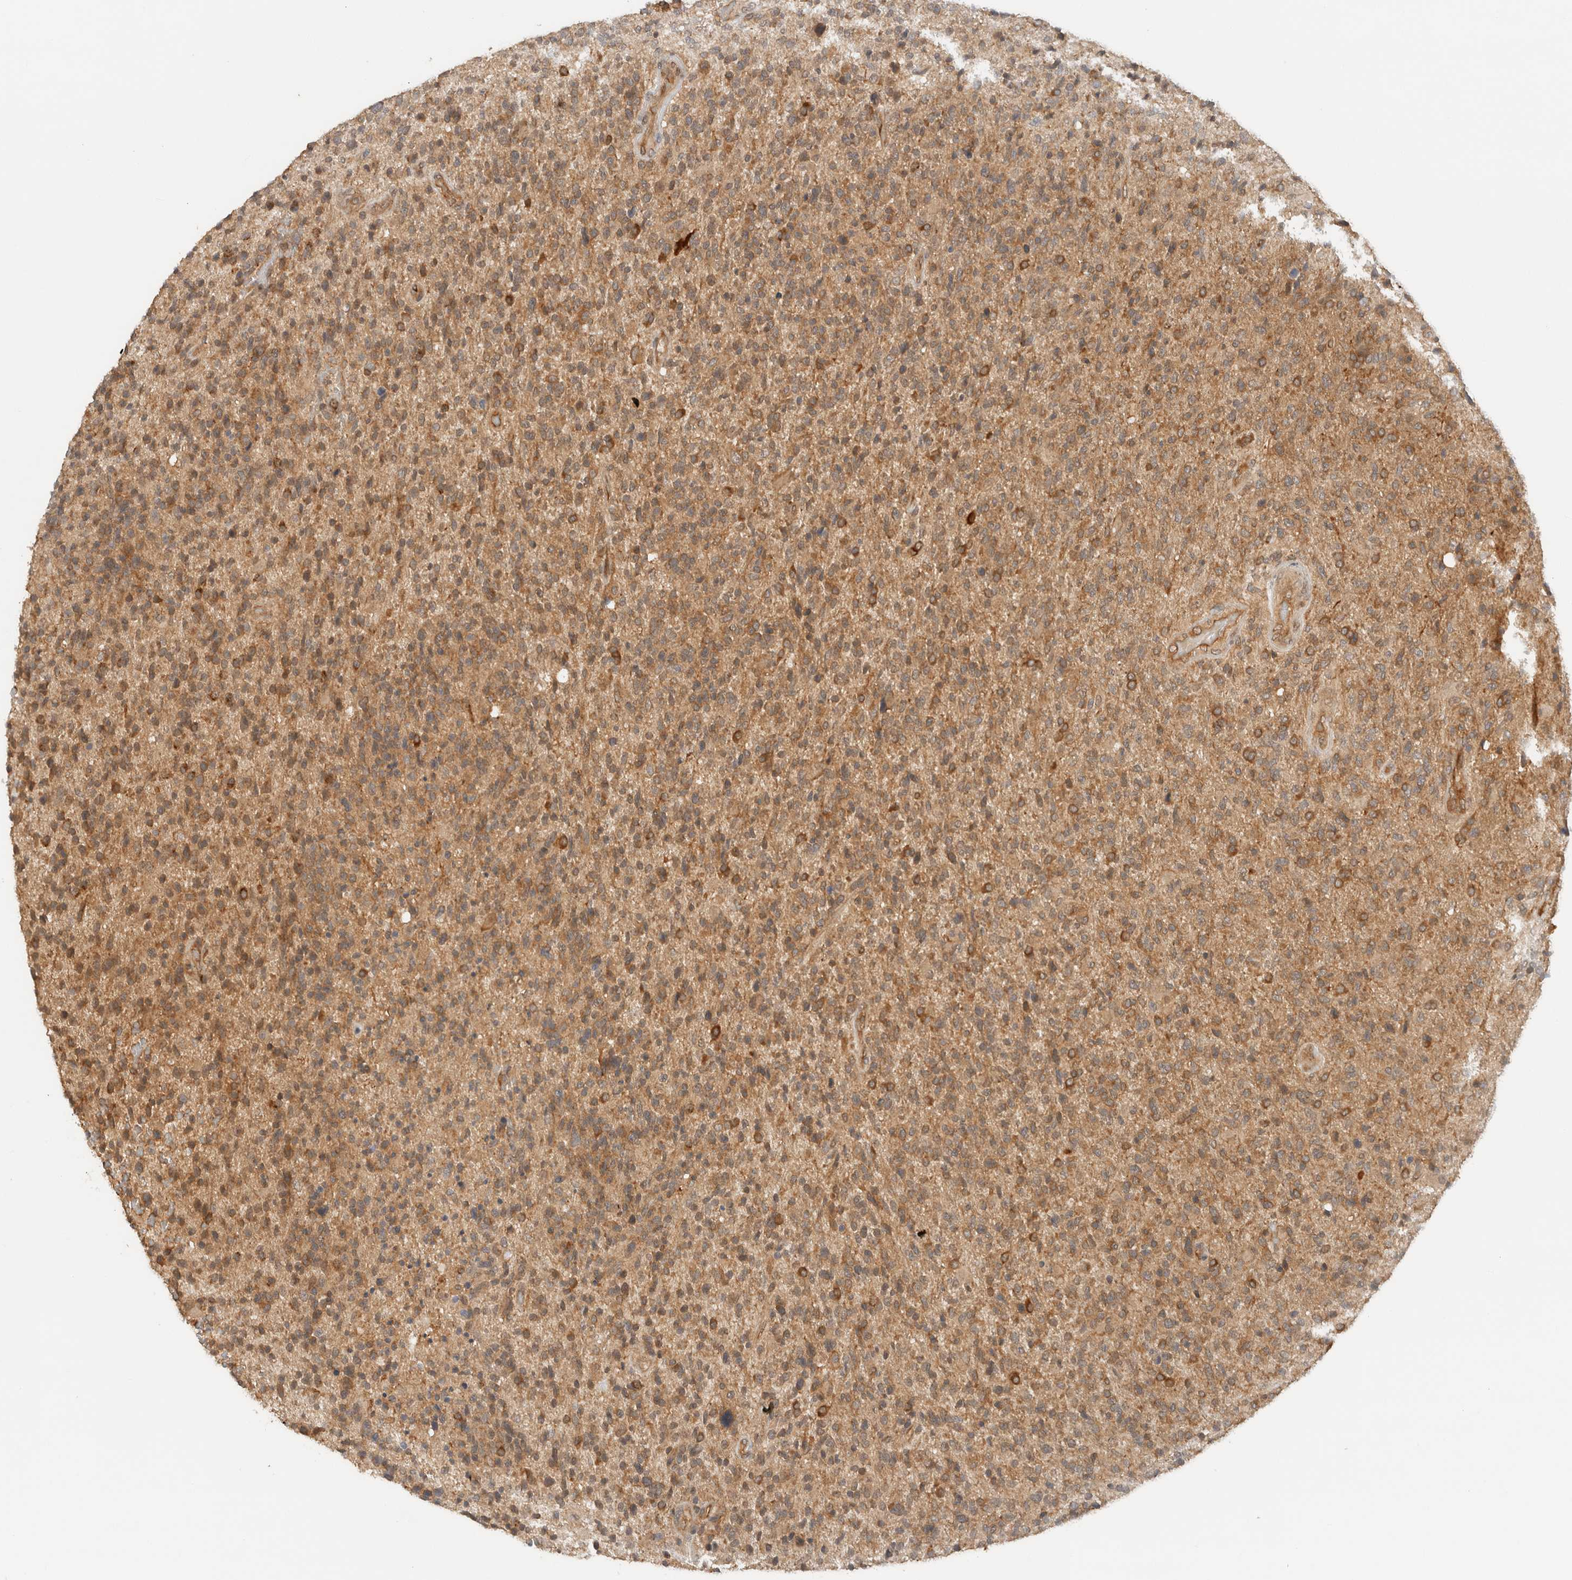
{"staining": {"intensity": "moderate", "quantity": ">75%", "location": "cytoplasmic/membranous"}, "tissue": "glioma", "cell_type": "Tumor cells", "image_type": "cancer", "snomed": [{"axis": "morphology", "description": "Glioma, malignant, High grade"}, {"axis": "topography", "description": "Brain"}], "caption": "Protein expression analysis of human glioma reveals moderate cytoplasmic/membranous staining in approximately >75% of tumor cells.", "gene": "ARFGEF2", "patient": {"sex": "male", "age": 72}}